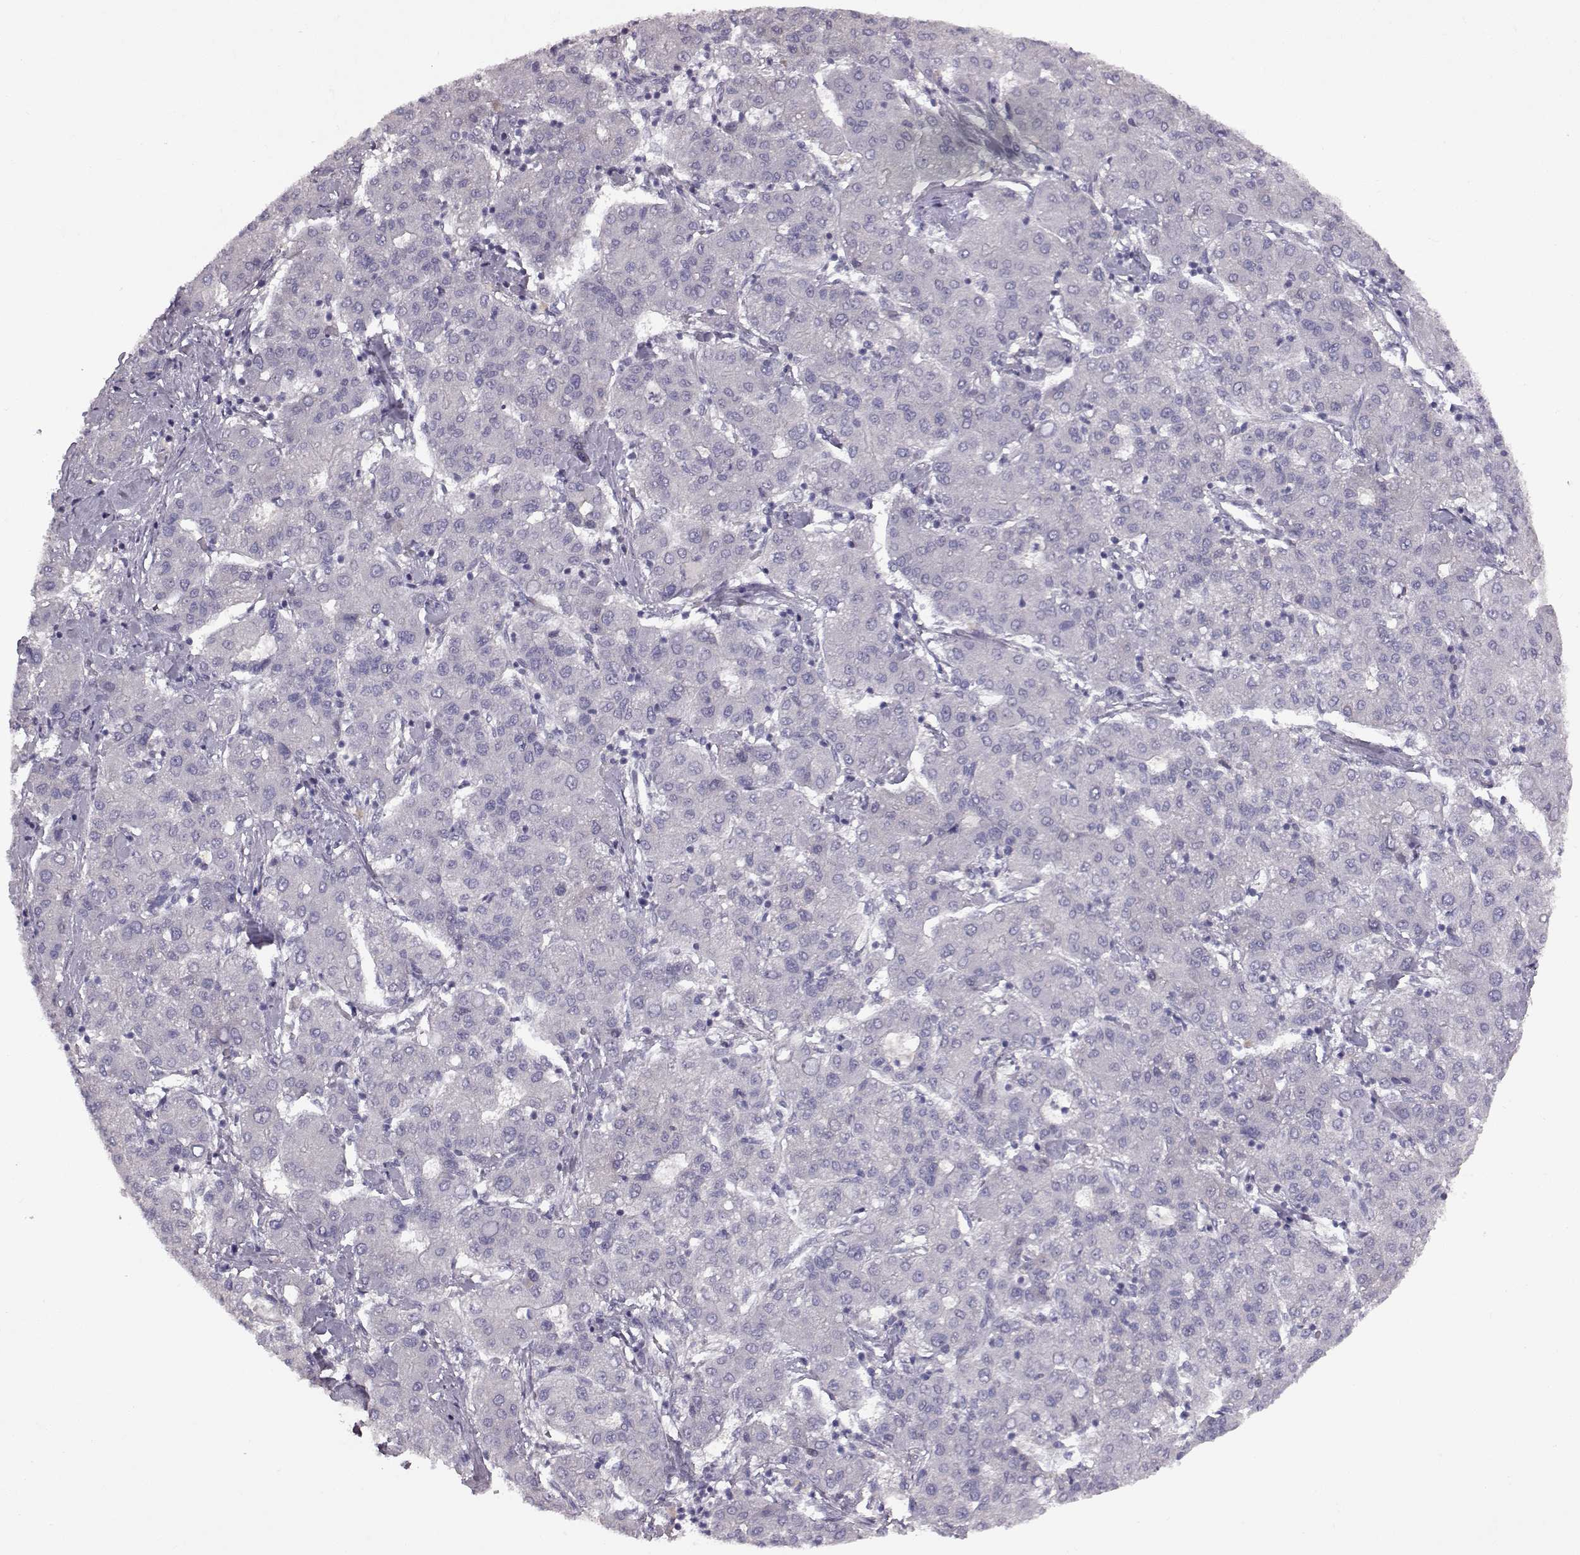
{"staining": {"intensity": "negative", "quantity": "none", "location": "none"}, "tissue": "liver cancer", "cell_type": "Tumor cells", "image_type": "cancer", "snomed": [{"axis": "morphology", "description": "Carcinoma, Hepatocellular, NOS"}, {"axis": "topography", "description": "Liver"}], "caption": "There is no significant expression in tumor cells of liver cancer (hepatocellular carcinoma). (DAB immunohistochemistry (IHC) visualized using brightfield microscopy, high magnification).", "gene": "SPAG17", "patient": {"sex": "male", "age": 65}}